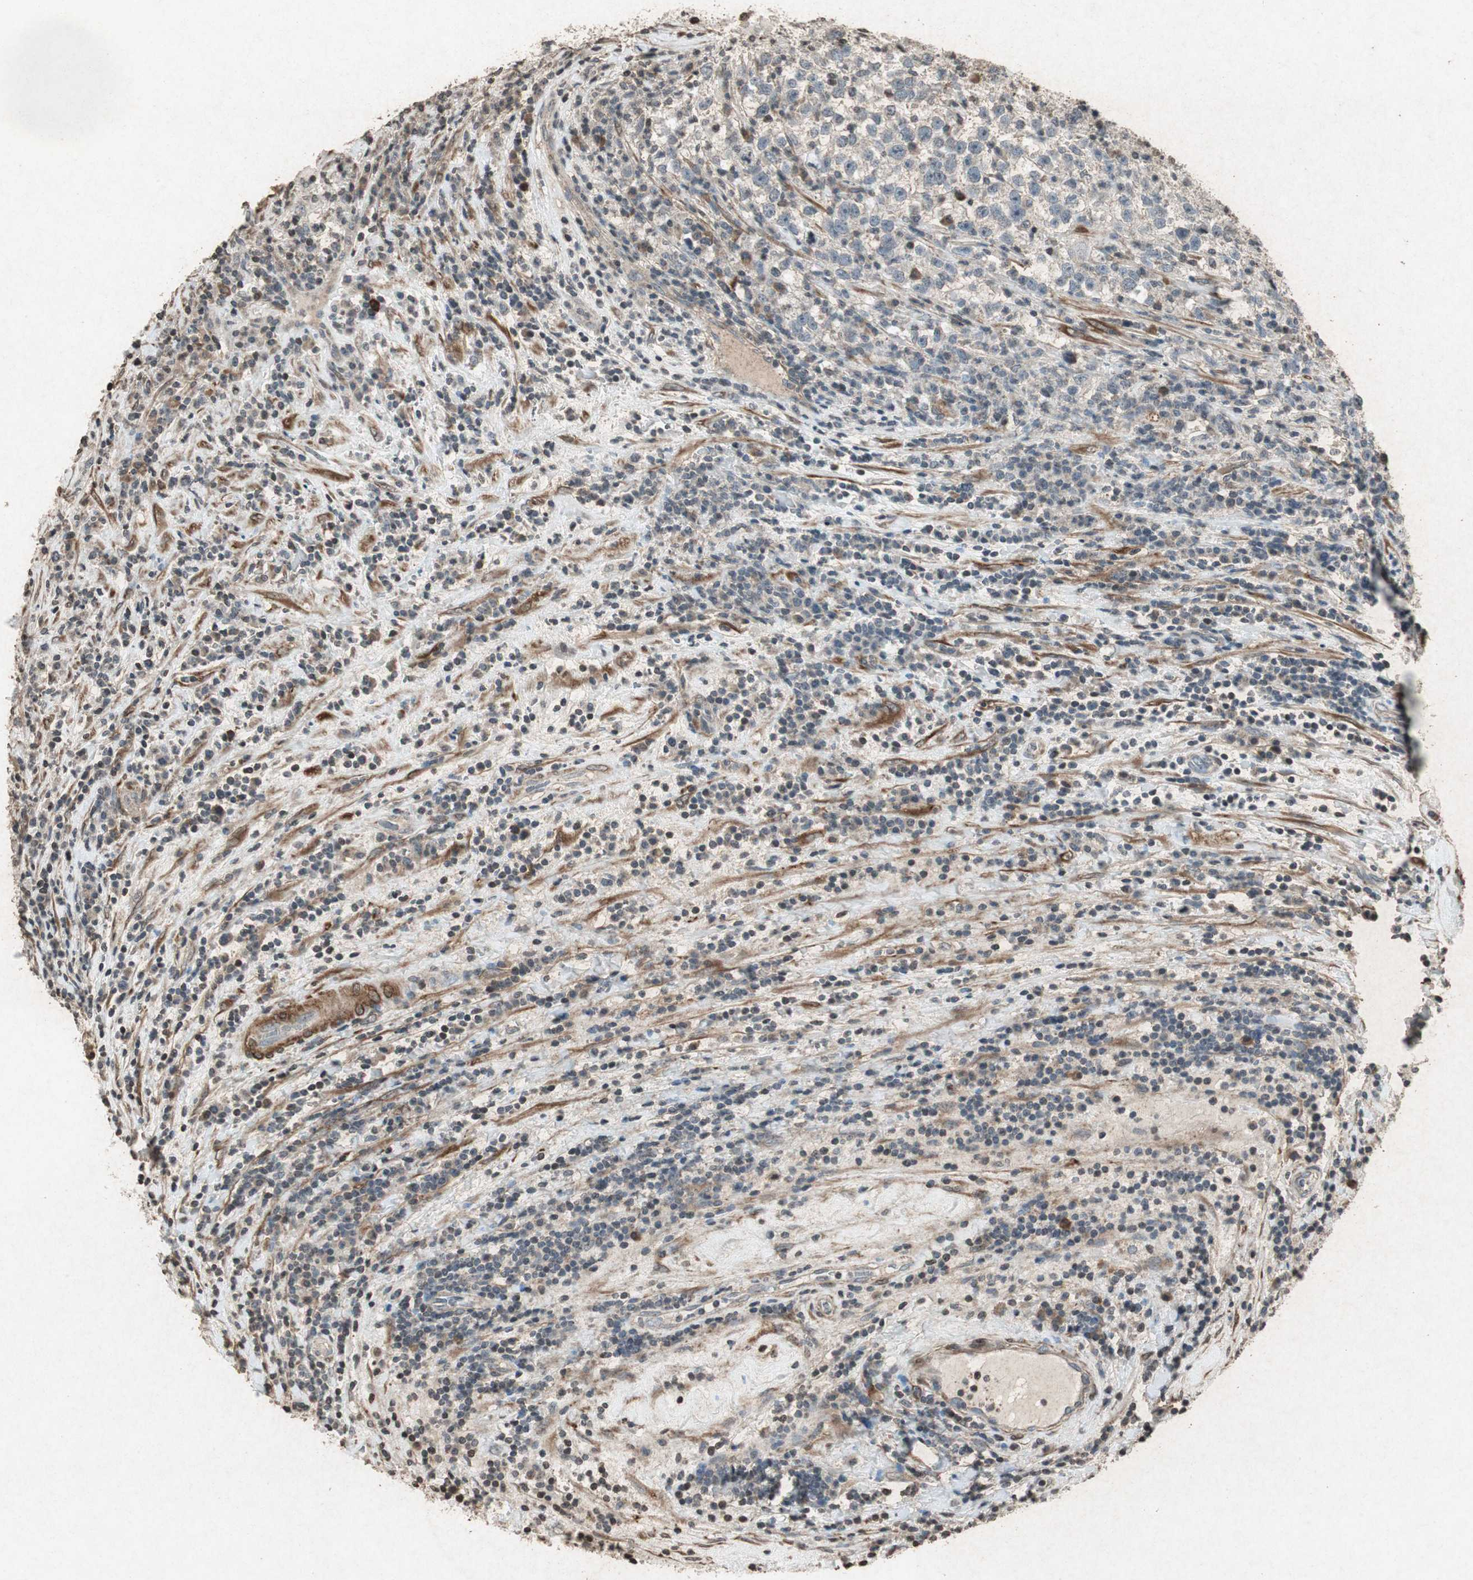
{"staining": {"intensity": "negative", "quantity": "none", "location": "none"}, "tissue": "testis cancer", "cell_type": "Tumor cells", "image_type": "cancer", "snomed": [{"axis": "morphology", "description": "Seminoma, NOS"}, {"axis": "topography", "description": "Testis"}], "caption": "Testis cancer stained for a protein using immunohistochemistry (IHC) demonstrates no expression tumor cells.", "gene": "PRKG1", "patient": {"sex": "male", "age": 43}}